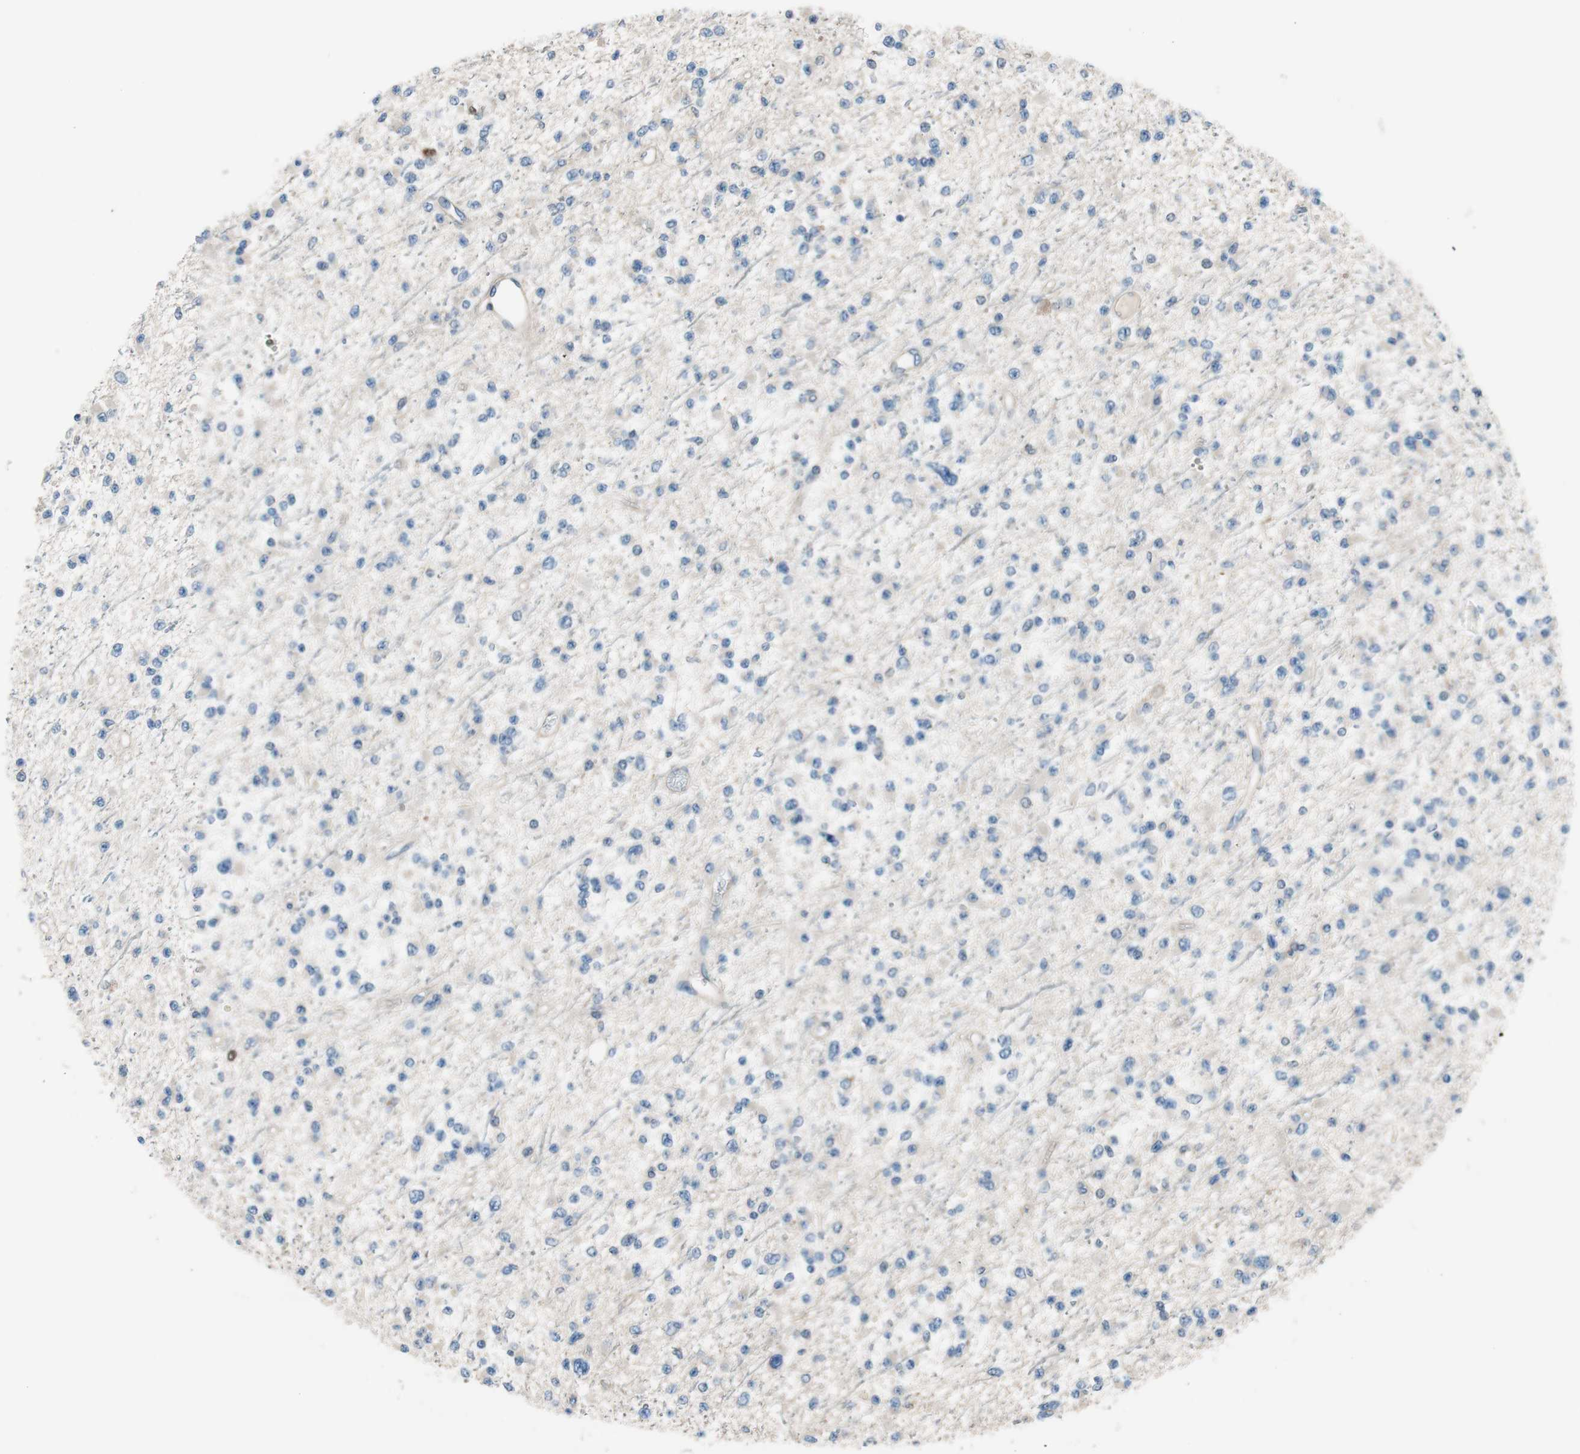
{"staining": {"intensity": "negative", "quantity": "none", "location": "none"}, "tissue": "glioma", "cell_type": "Tumor cells", "image_type": "cancer", "snomed": [{"axis": "morphology", "description": "Glioma, malignant, Low grade"}, {"axis": "topography", "description": "Brain"}], "caption": "There is no significant positivity in tumor cells of malignant glioma (low-grade). (DAB (3,3'-diaminobenzidine) IHC visualized using brightfield microscopy, high magnification).", "gene": "CALML3", "patient": {"sex": "female", "age": 22}}